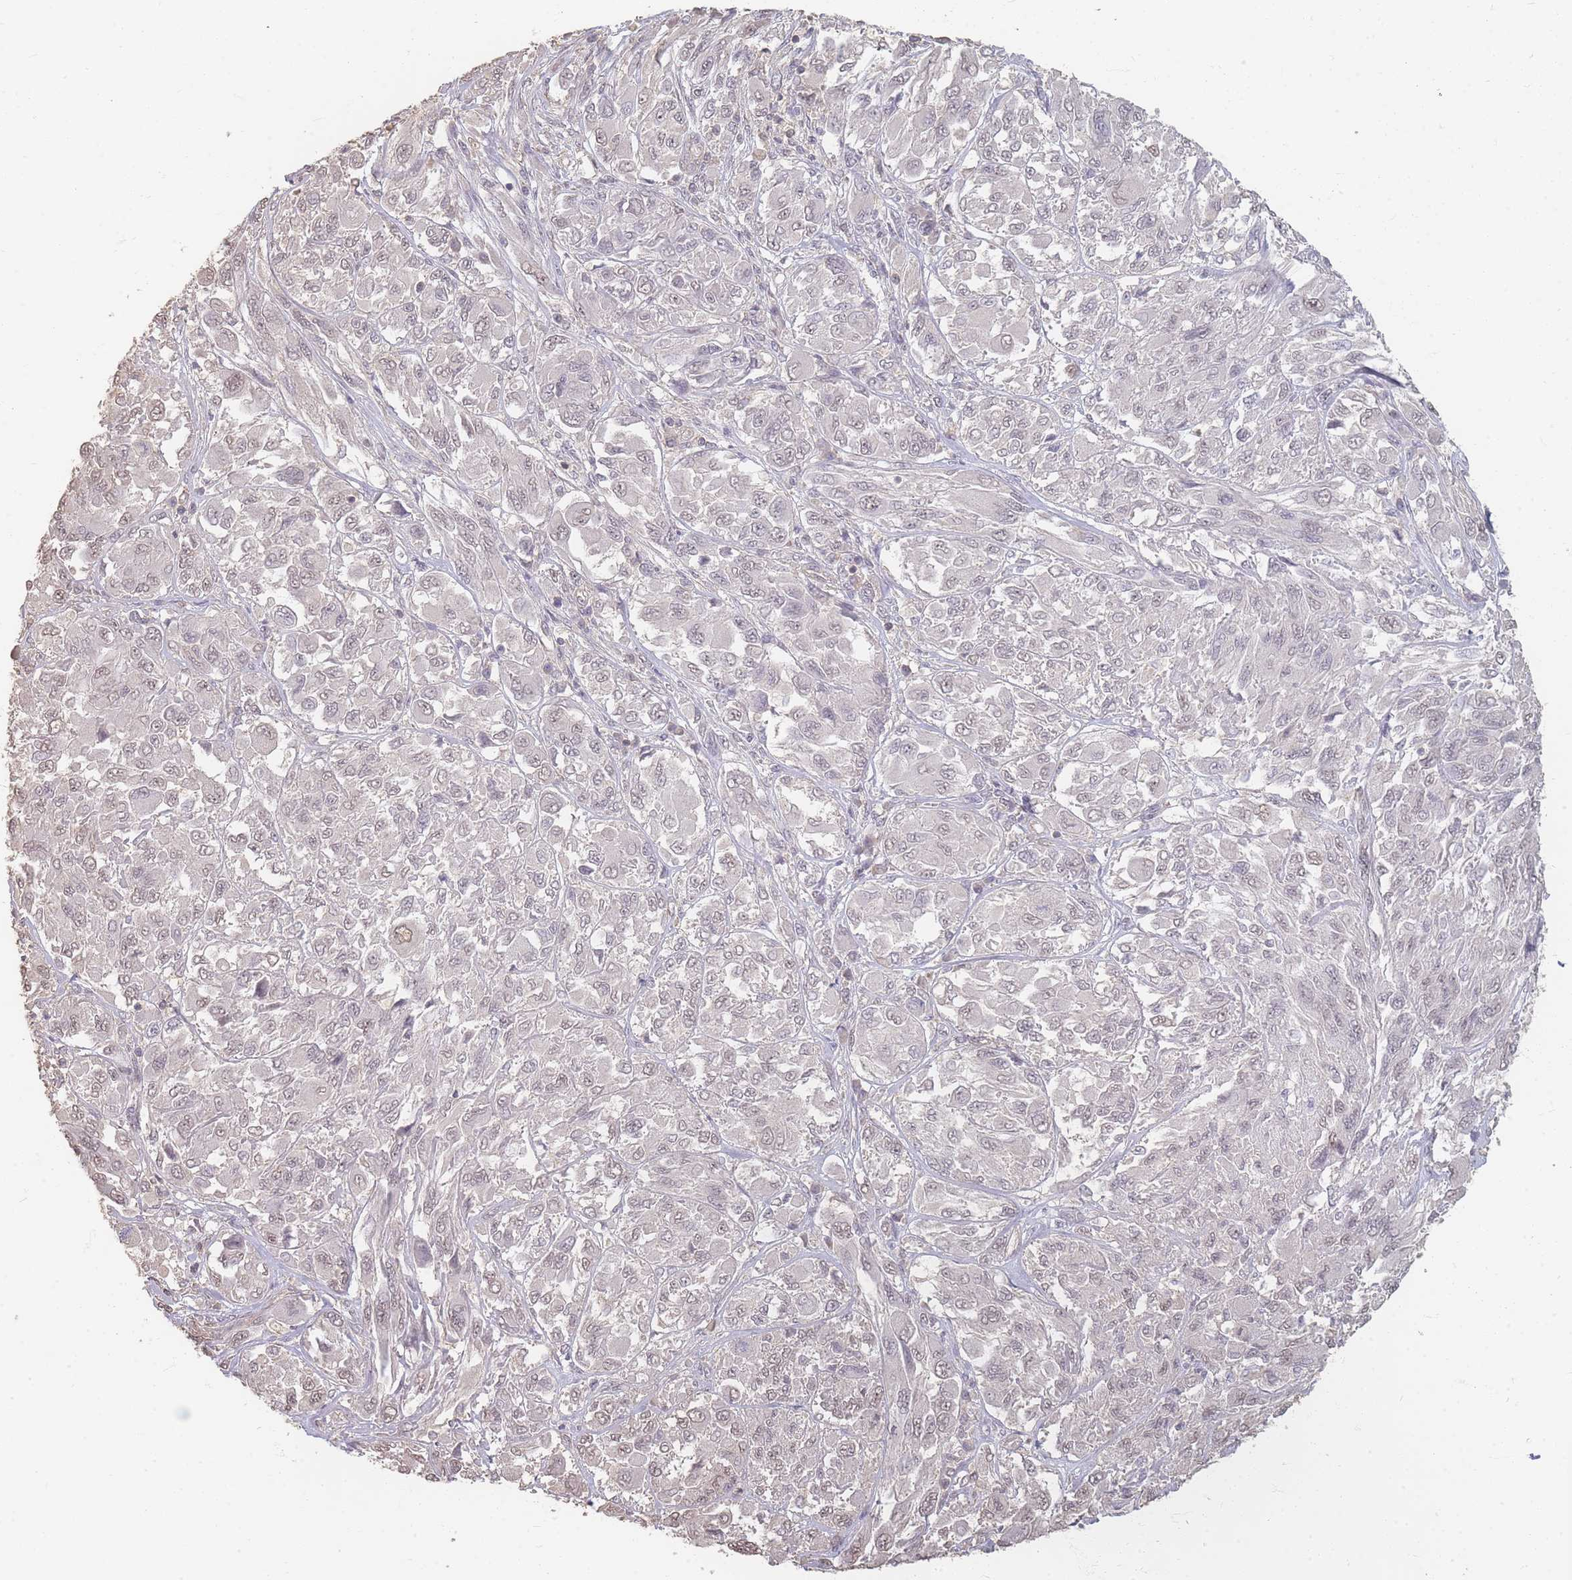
{"staining": {"intensity": "weak", "quantity": "25%-75%", "location": "nuclear"}, "tissue": "melanoma", "cell_type": "Tumor cells", "image_type": "cancer", "snomed": [{"axis": "morphology", "description": "Malignant melanoma, NOS"}, {"axis": "topography", "description": "Skin"}], "caption": "Immunohistochemical staining of malignant melanoma exhibits weak nuclear protein expression in about 25%-75% of tumor cells. (Brightfield microscopy of DAB IHC at high magnification).", "gene": "RFTN1", "patient": {"sex": "female", "age": 91}}